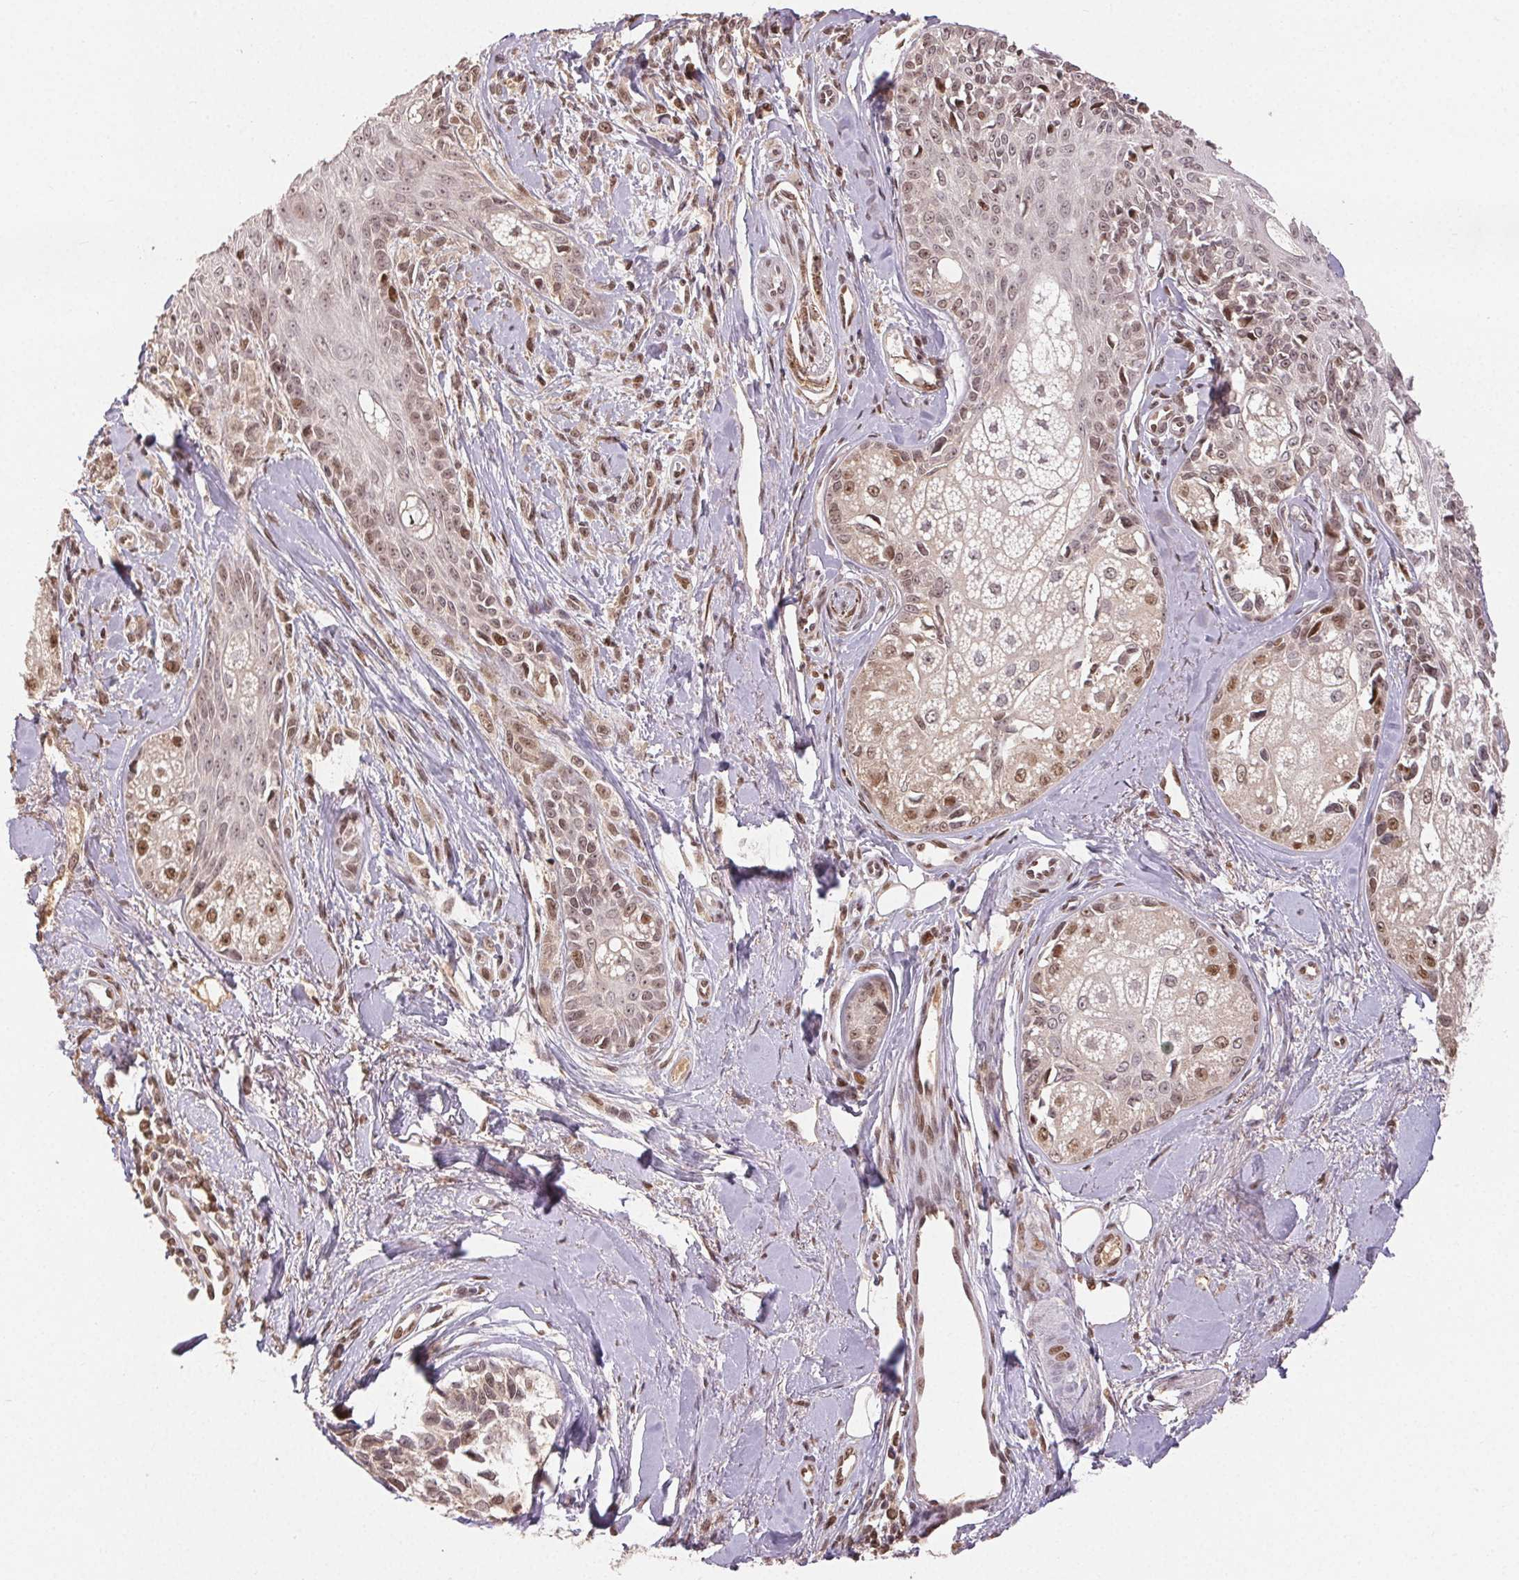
{"staining": {"intensity": "weak", "quantity": "25%-75%", "location": "nuclear"}, "tissue": "melanoma", "cell_type": "Tumor cells", "image_type": "cancer", "snomed": [{"axis": "morphology", "description": "Malignant melanoma, NOS"}, {"axis": "topography", "description": "Skin"}], "caption": "High-magnification brightfield microscopy of melanoma stained with DAB (brown) and counterstained with hematoxylin (blue). tumor cells exhibit weak nuclear positivity is identified in about25%-75% of cells.", "gene": "MAPKAPK2", "patient": {"sex": "female", "age": 86}}